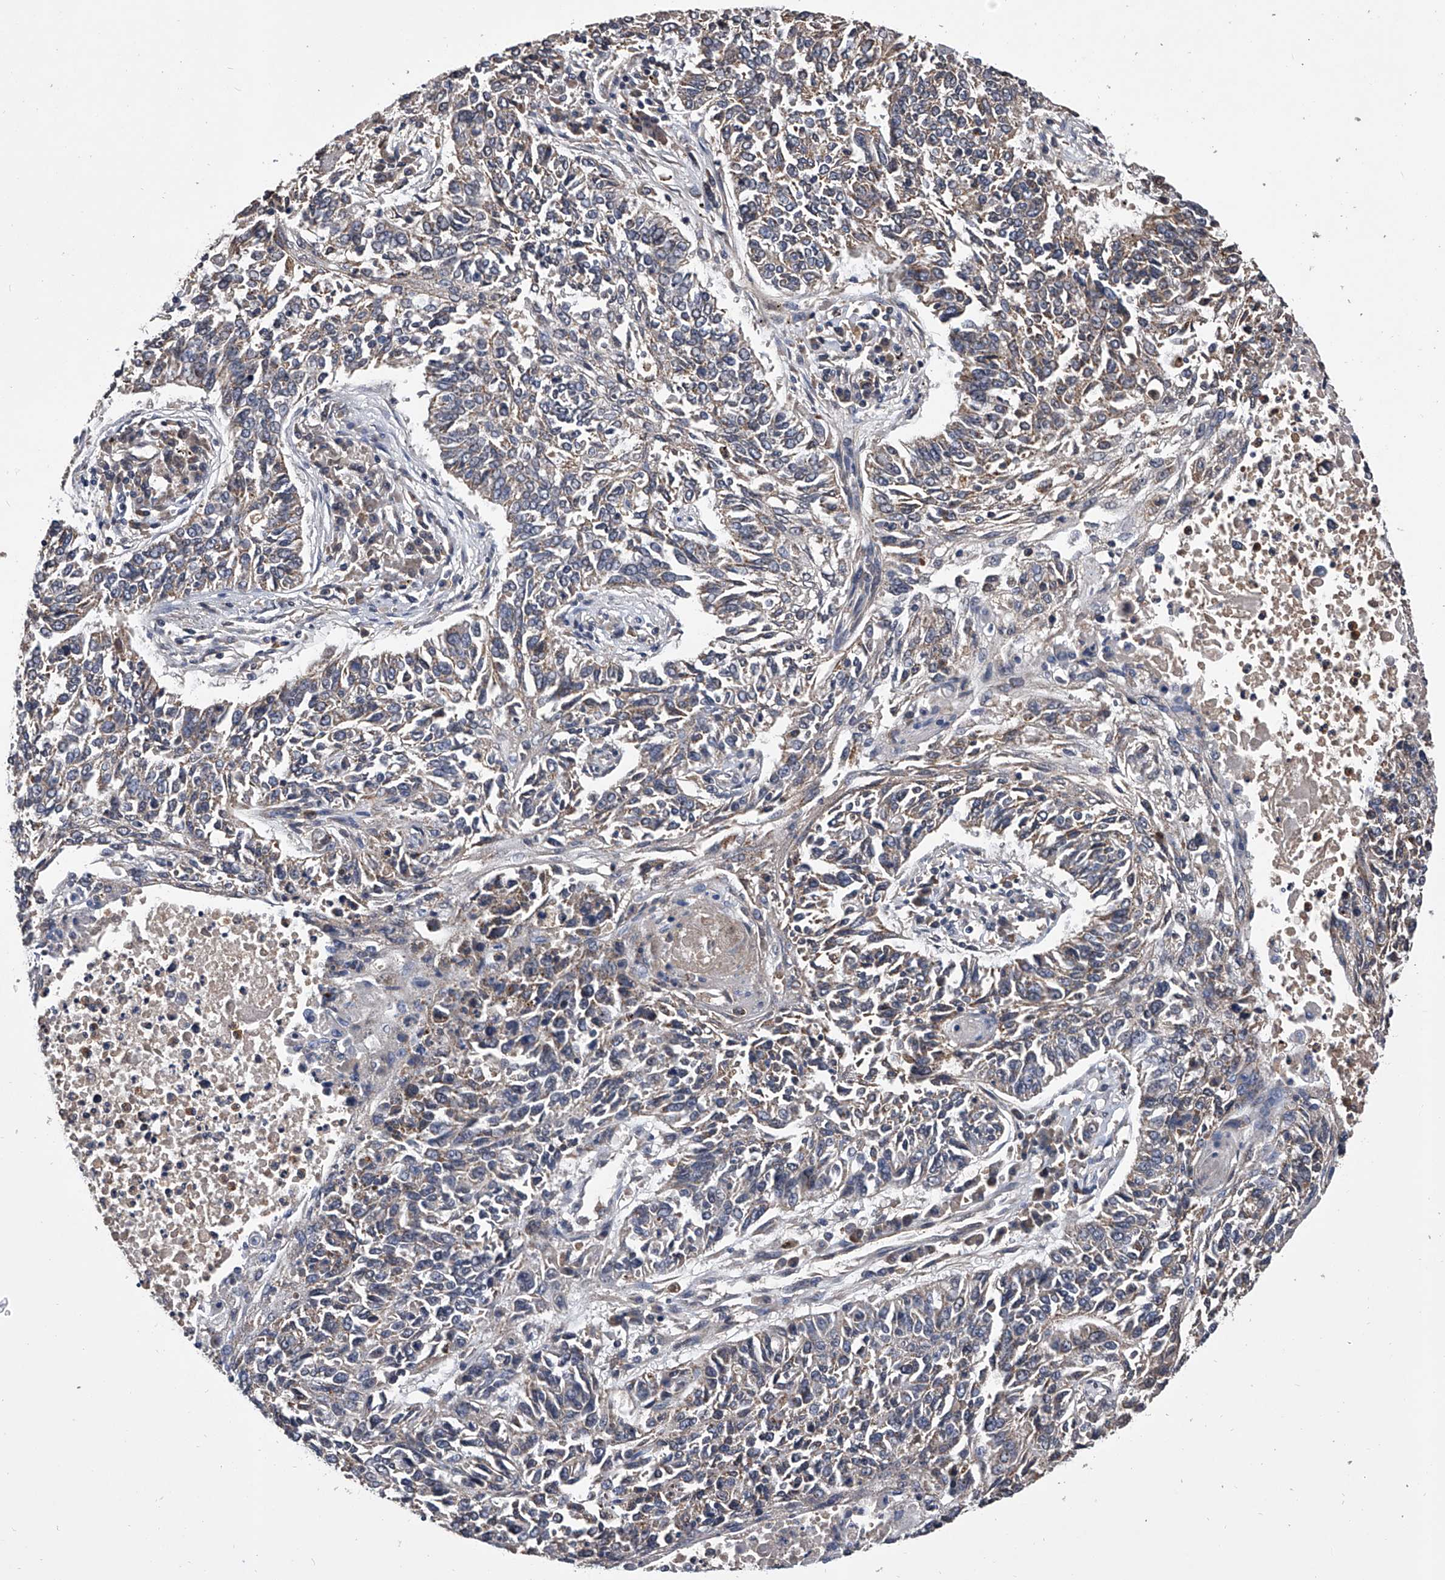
{"staining": {"intensity": "negative", "quantity": "none", "location": "none"}, "tissue": "lung cancer", "cell_type": "Tumor cells", "image_type": "cancer", "snomed": [{"axis": "morphology", "description": "Normal tissue, NOS"}, {"axis": "morphology", "description": "Squamous cell carcinoma, NOS"}, {"axis": "topography", "description": "Cartilage tissue"}, {"axis": "topography", "description": "Bronchus"}, {"axis": "topography", "description": "Lung"}], "caption": "IHC photomicrograph of human squamous cell carcinoma (lung) stained for a protein (brown), which demonstrates no expression in tumor cells.", "gene": "NRP1", "patient": {"sex": "female", "age": 49}}